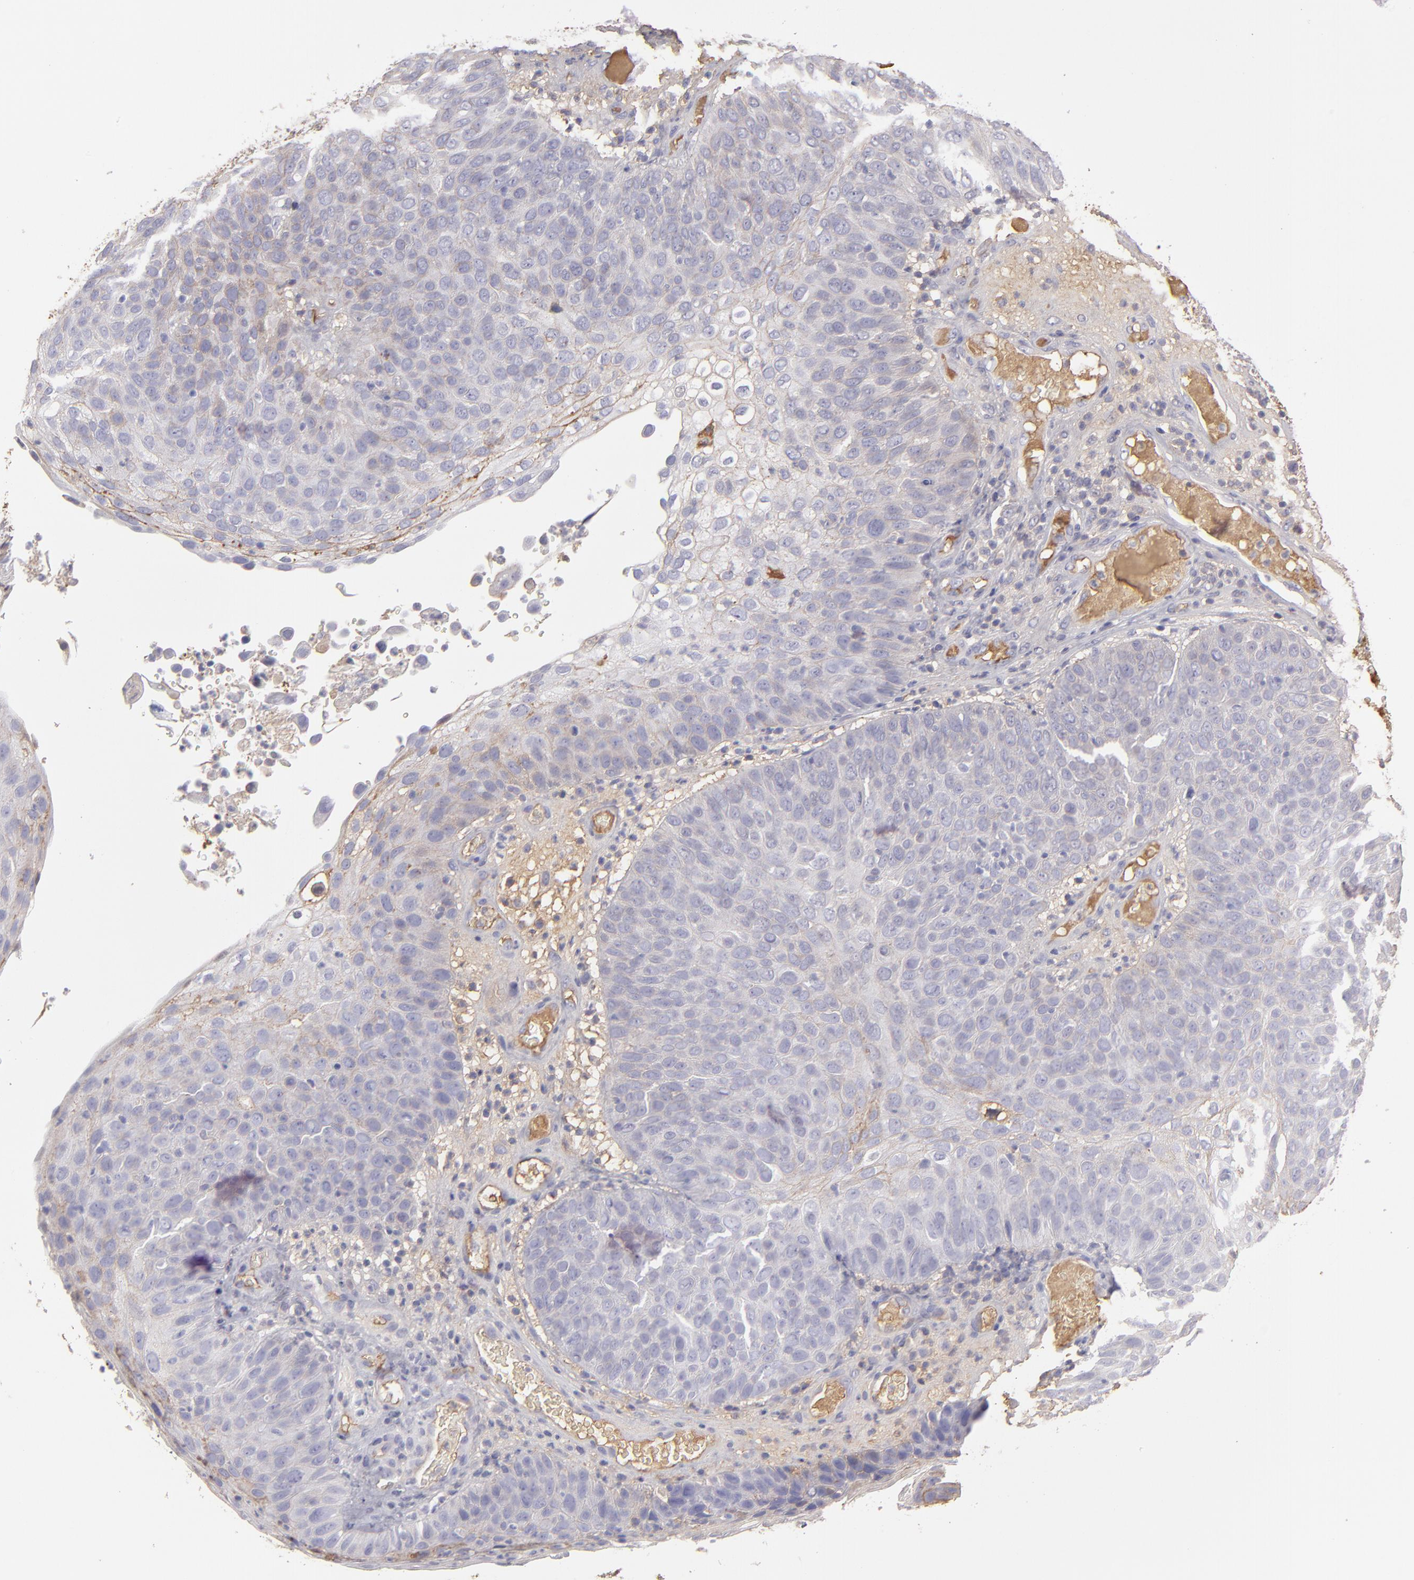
{"staining": {"intensity": "negative", "quantity": "none", "location": "none"}, "tissue": "skin cancer", "cell_type": "Tumor cells", "image_type": "cancer", "snomed": [{"axis": "morphology", "description": "Squamous cell carcinoma, NOS"}, {"axis": "topography", "description": "Skin"}], "caption": "The image demonstrates no significant expression in tumor cells of skin cancer (squamous cell carcinoma).", "gene": "ABCC4", "patient": {"sex": "male", "age": 87}}